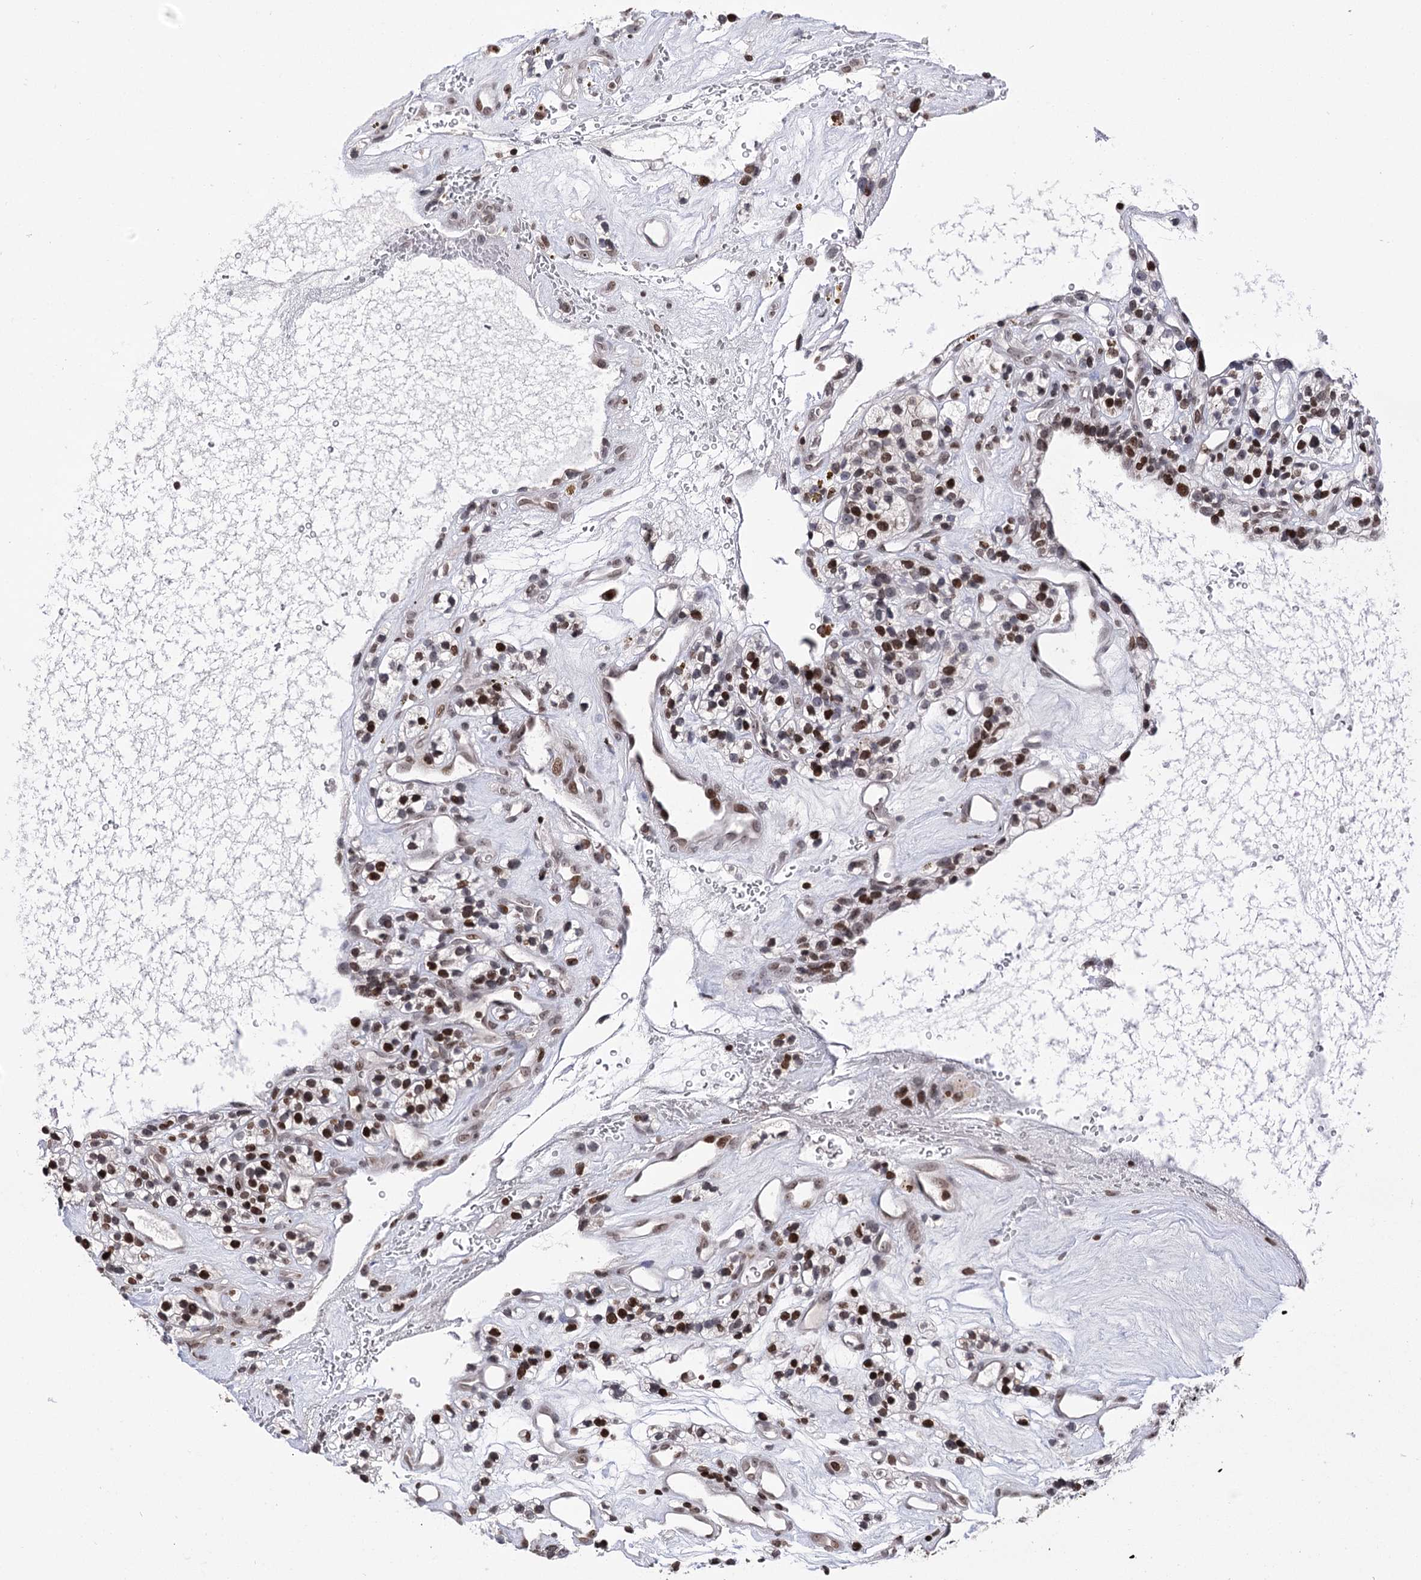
{"staining": {"intensity": "moderate", "quantity": "25%-75%", "location": "nuclear"}, "tissue": "renal cancer", "cell_type": "Tumor cells", "image_type": "cancer", "snomed": [{"axis": "morphology", "description": "Adenocarcinoma, NOS"}, {"axis": "topography", "description": "Kidney"}], "caption": "The micrograph shows immunohistochemical staining of adenocarcinoma (renal). There is moderate nuclear staining is seen in approximately 25%-75% of tumor cells.", "gene": "CCDC77", "patient": {"sex": "female", "age": 57}}